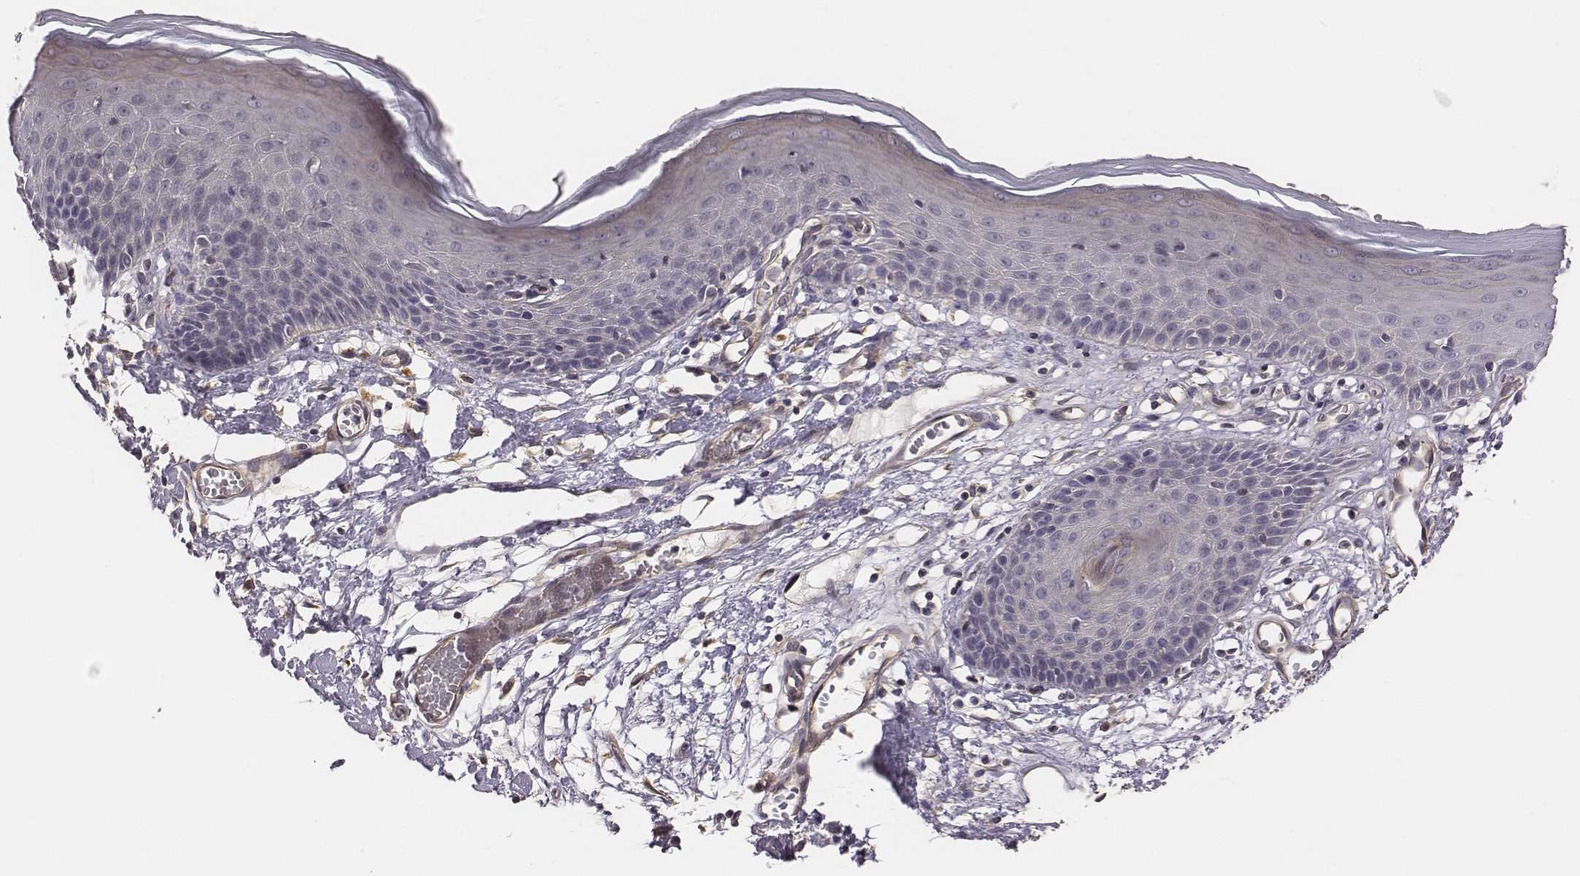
{"staining": {"intensity": "negative", "quantity": "none", "location": "none"}, "tissue": "skin", "cell_type": "Epidermal cells", "image_type": "normal", "snomed": [{"axis": "morphology", "description": "Normal tissue, NOS"}, {"axis": "topography", "description": "Vulva"}], "caption": "Protein analysis of unremarkable skin shows no significant positivity in epidermal cells.", "gene": "SCARF1", "patient": {"sex": "female", "age": 68}}